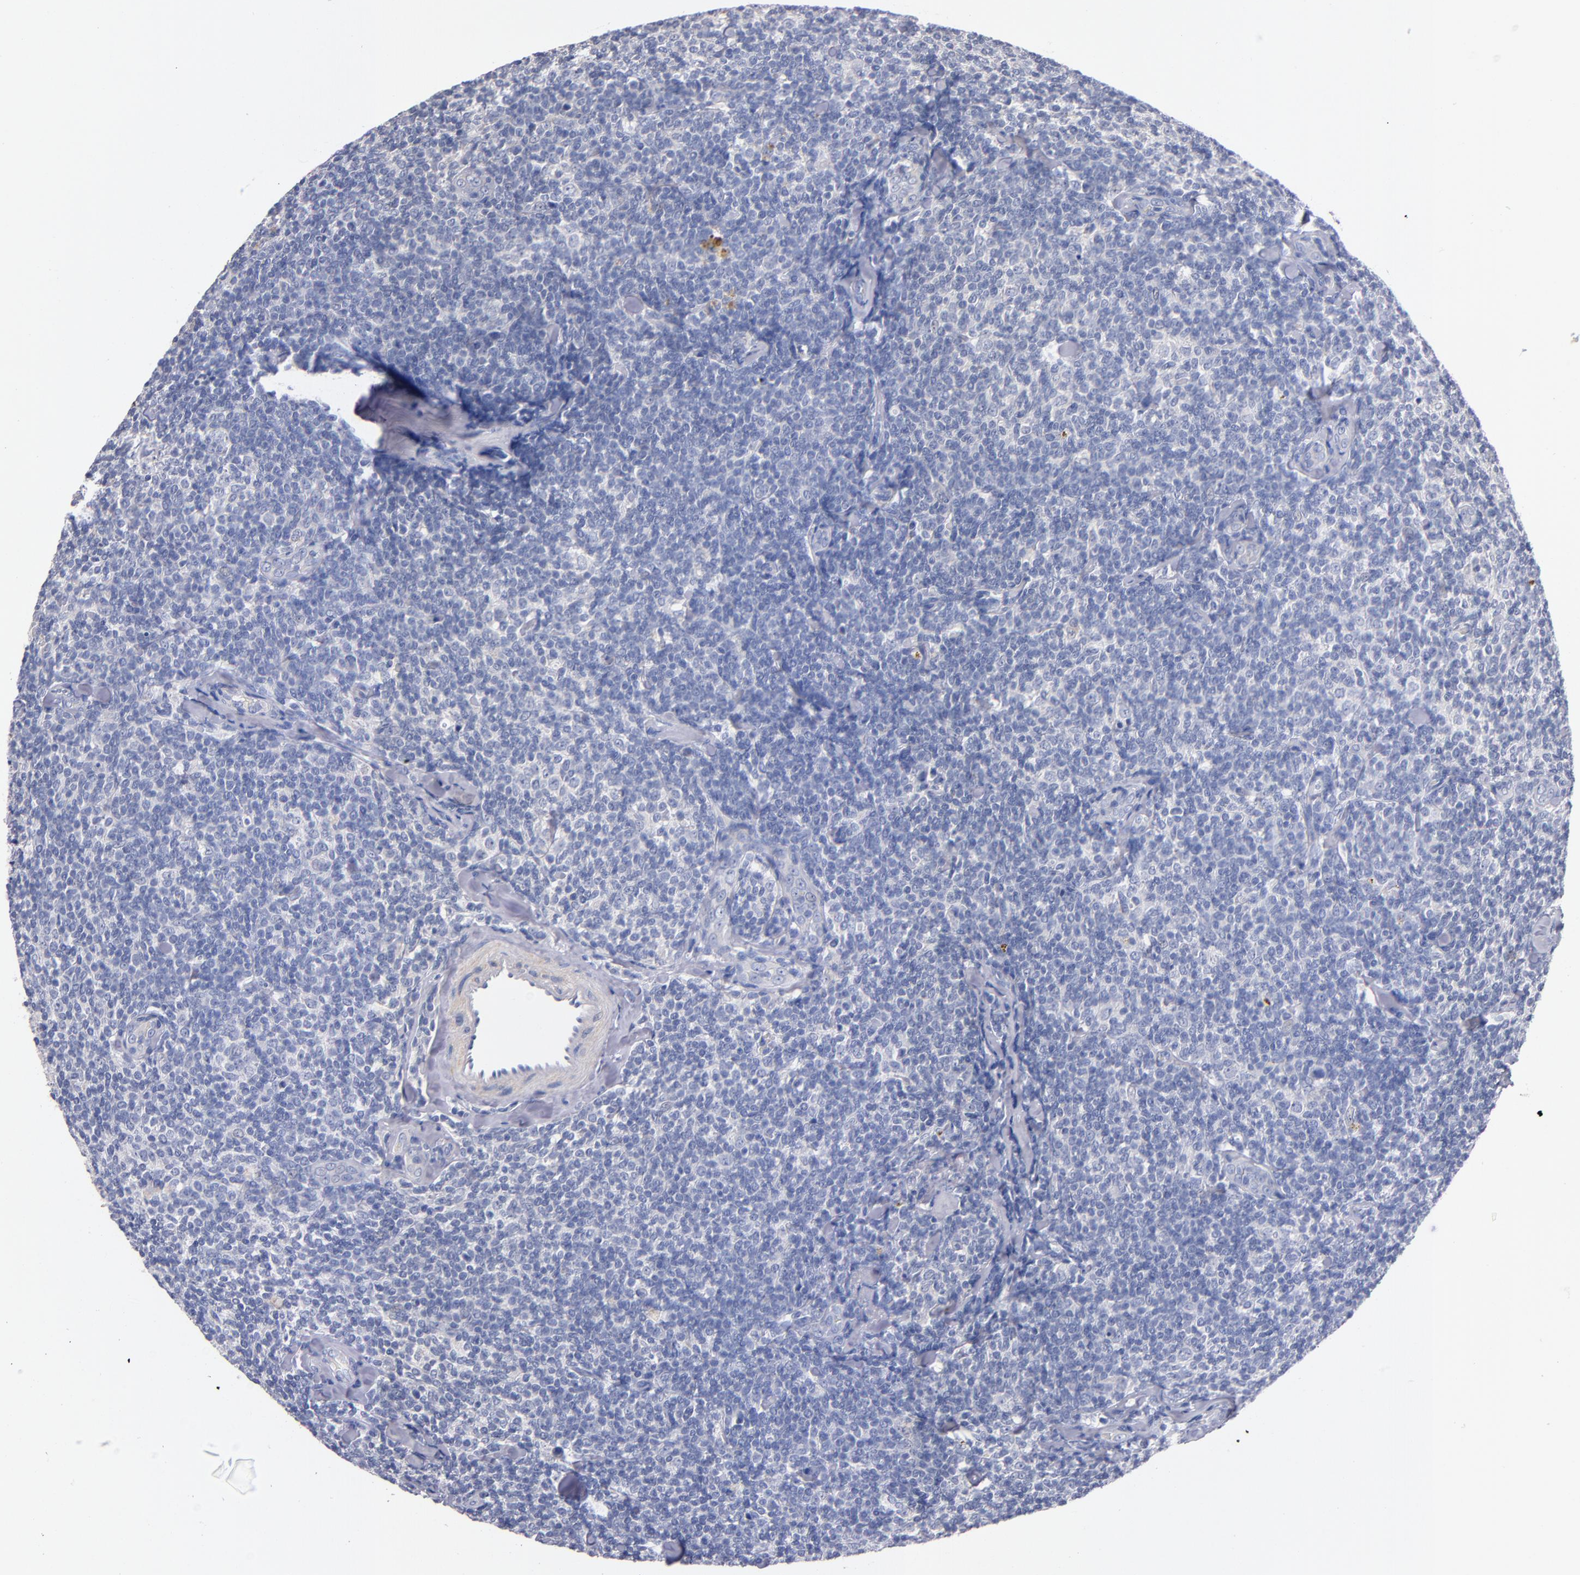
{"staining": {"intensity": "negative", "quantity": "none", "location": "none"}, "tissue": "lymphoma", "cell_type": "Tumor cells", "image_type": "cancer", "snomed": [{"axis": "morphology", "description": "Malignant lymphoma, non-Hodgkin's type, Low grade"}, {"axis": "topography", "description": "Lymph node"}], "caption": "This is a image of immunohistochemistry (IHC) staining of malignant lymphoma, non-Hodgkin's type (low-grade), which shows no expression in tumor cells.", "gene": "CNTNAP2", "patient": {"sex": "female", "age": 56}}